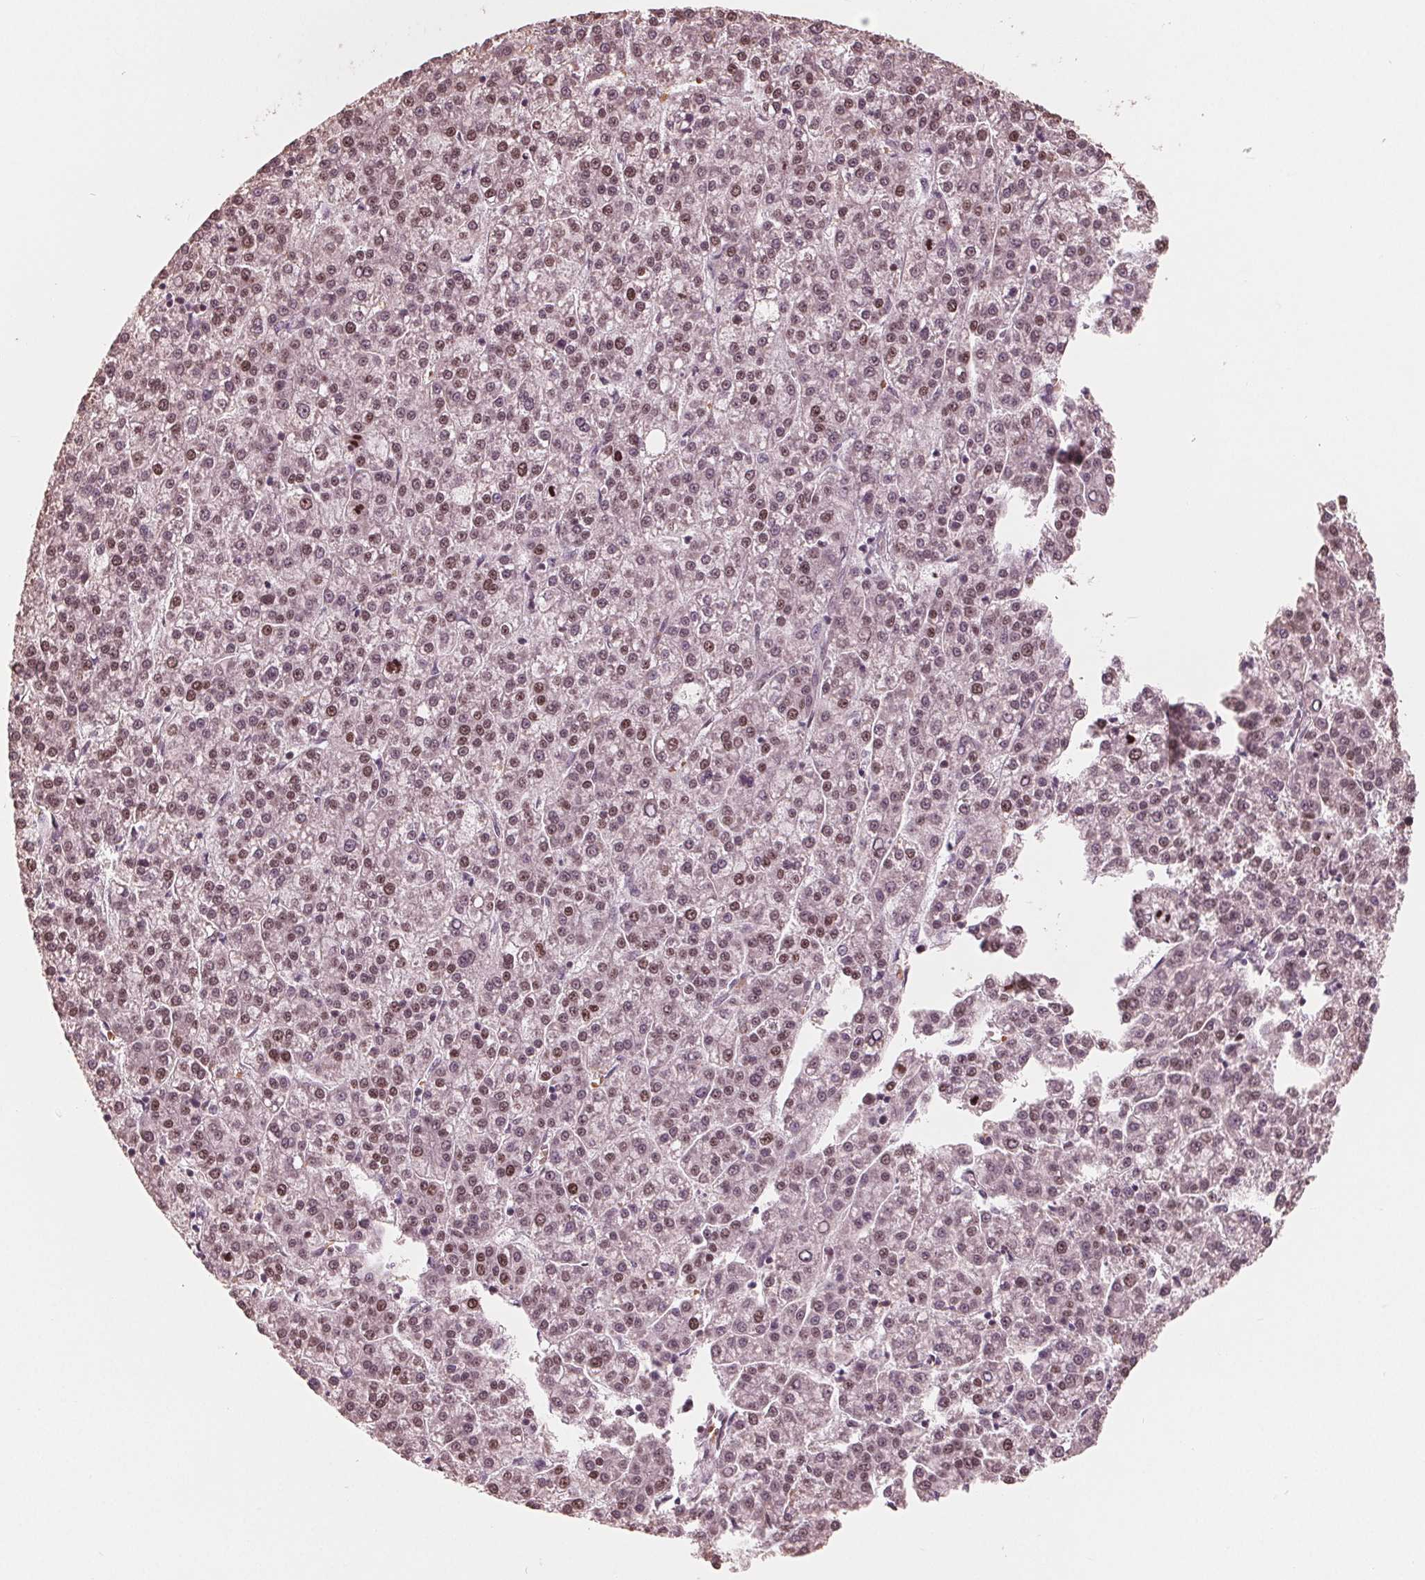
{"staining": {"intensity": "moderate", "quantity": "25%-75%", "location": "nuclear"}, "tissue": "liver cancer", "cell_type": "Tumor cells", "image_type": "cancer", "snomed": [{"axis": "morphology", "description": "Carcinoma, Hepatocellular, NOS"}, {"axis": "topography", "description": "Liver"}], "caption": "Protein expression analysis of liver cancer reveals moderate nuclear positivity in about 25%-75% of tumor cells. The protein of interest is stained brown, and the nuclei are stained in blue (DAB (3,3'-diaminobenzidine) IHC with brightfield microscopy, high magnification).", "gene": "HIRIP3", "patient": {"sex": "female", "age": 58}}